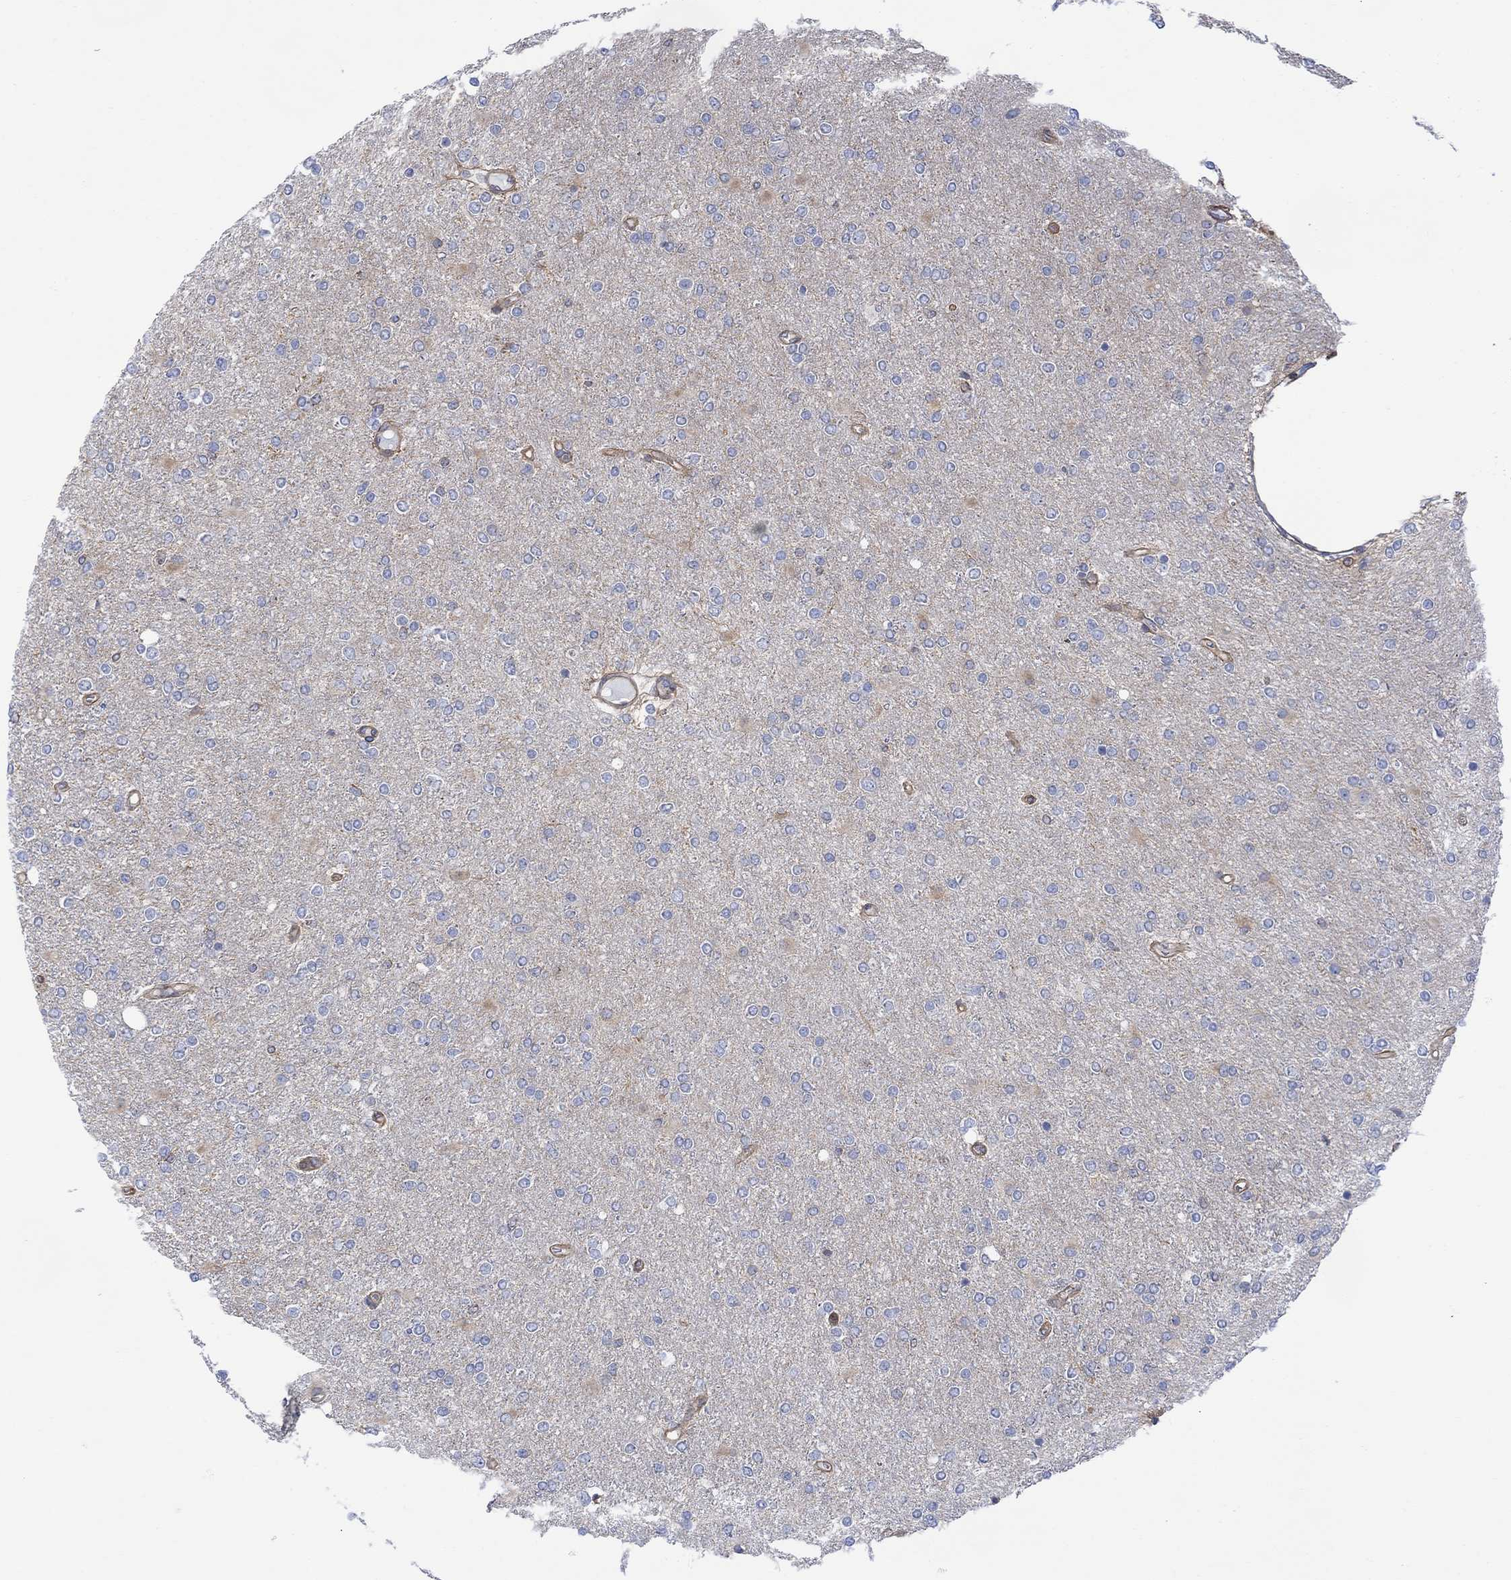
{"staining": {"intensity": "negative", "quantity": "none", "location": "none"}, "tissue": "glioma", "cell_type": "Tumor cells", "image_type": "cancer", "snomed": [{"axis": "morphology", "description": "Glioma, malignant, High grade"}, {"axis": "topography", "description": "Cerebral cortex"}], "caption": "DAB immunohistochemical staining of glioma reveals no significant staining in tumor cells. Nuclei are stained in blue.", "gene": "GBP5", "patient": {"sex": "male", "age": 70}}